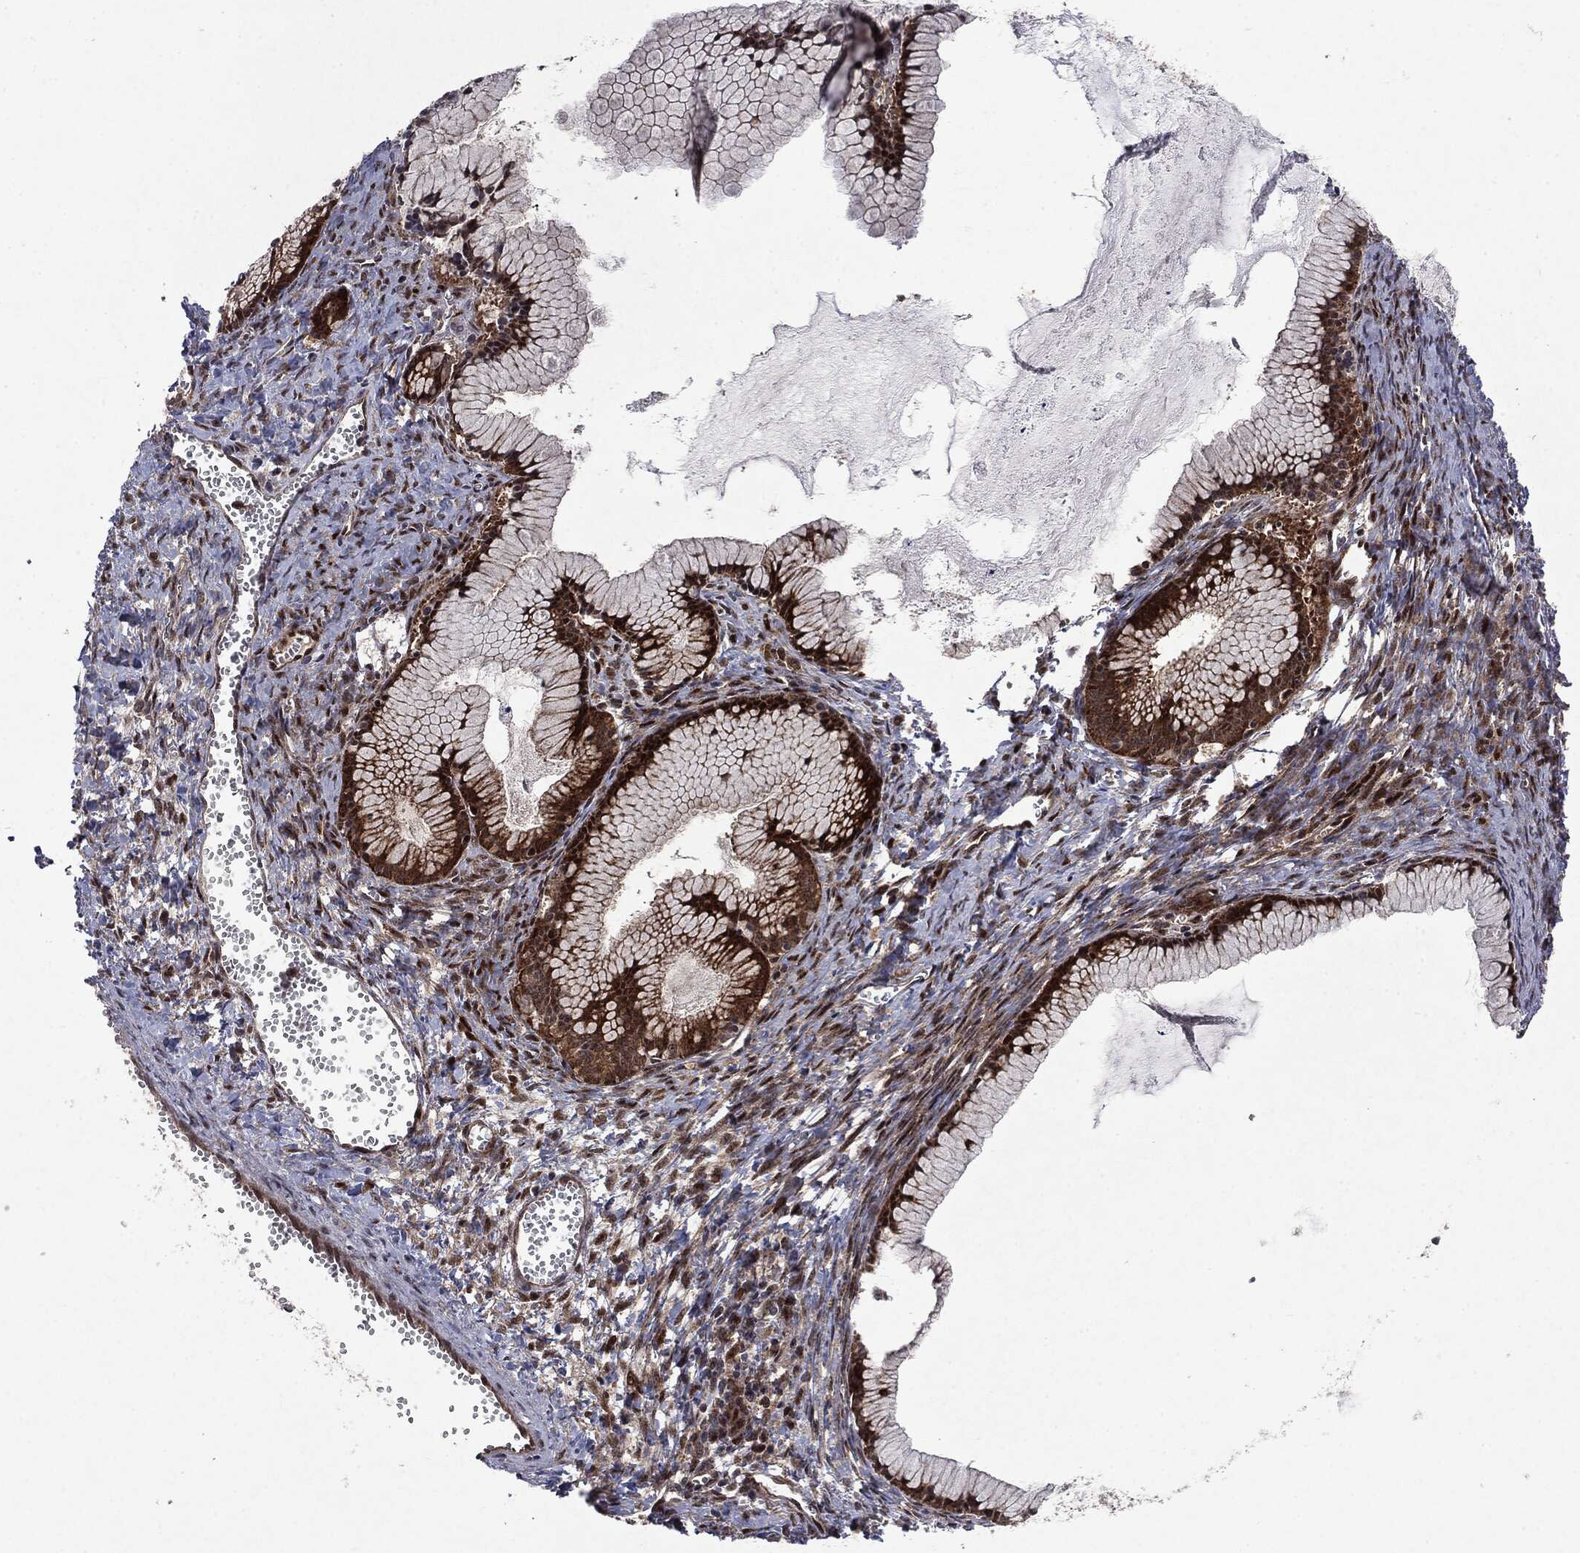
{"staining": {"intensity": "moderate", "quantity": ">75%", "location": "cytoplasmic/membranous"}, "tissue": "ovarian cancer", "cell_type": "Tumor cells", "image_type": "cancer", "snomed": [{"axis": "morphology", "description": "Cystadenocarcinoma, mucinous, NOS"}, {"axis": "topography", "description": "Ovary"}], "caption": "Immunohistochemistry (DAB (3,3'-diaminobenzidine)) staining of ovarian cancer demonstrates moderate cytoplasmic/membranous protein positivity in about >75% of tumor cells. (Brightfield microscopy of DAB IHC at high magnification).", "gene": "OTUB1", "patient": {"sex": "female", "age": 41}}